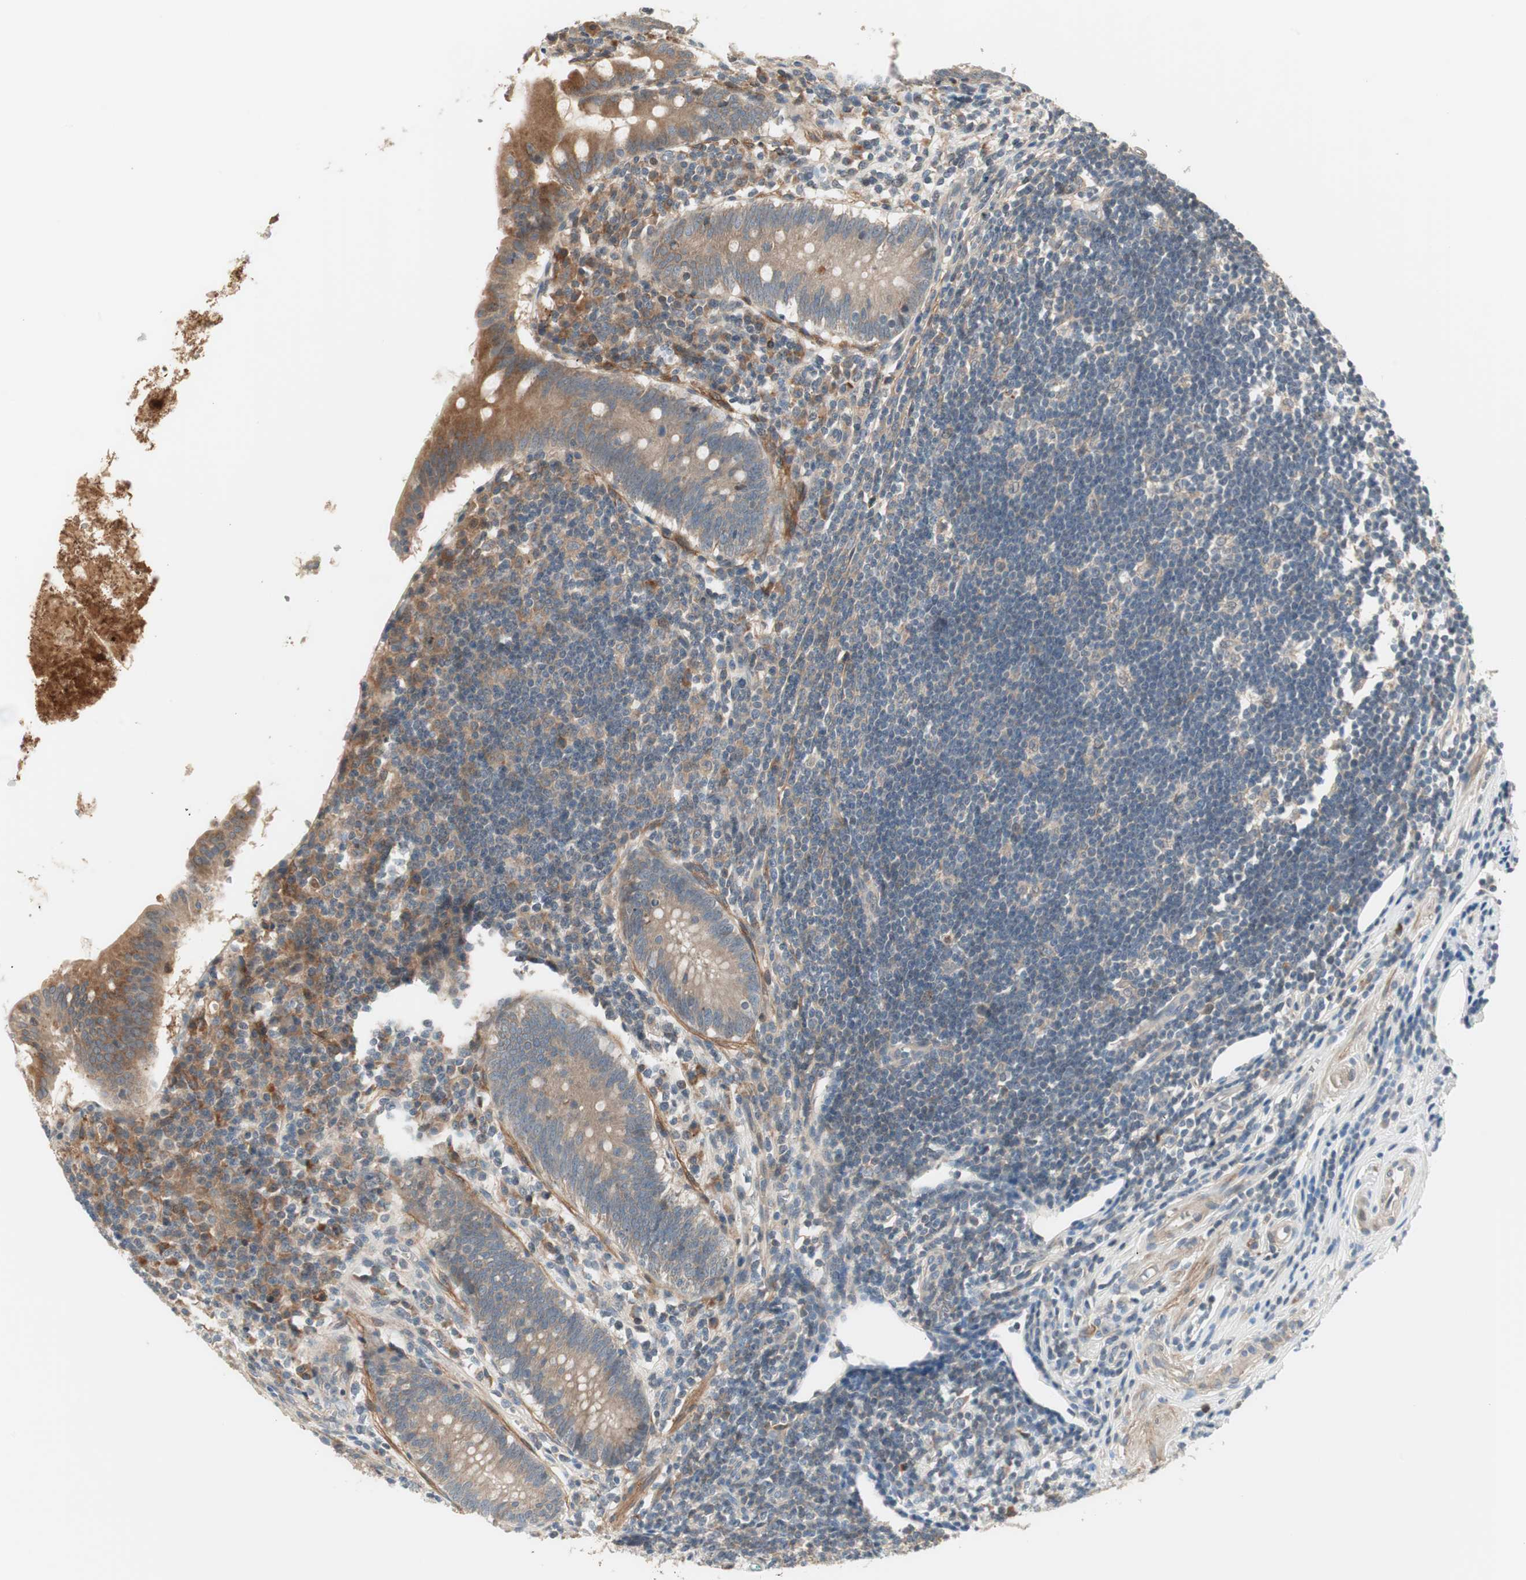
{"staining": {"intensity": "weak", "quantity": ">75%", "location": "cytoplasmic/membranous"}, "tissue": "appendix", "cell_type": "Glandular cells", "image_type": "normal", "snomed": [{"axis": "morphology", "description": "Normal tissue, NOS"}, {"axis": "topography", "description": "Appendix"}], "caption": "There is low levels of weak cytoplasmic/membranous positivity in glandular cells of normal appendix, as demonstrated by immunohistochemical staining (brown color).", "gene": "SFRP1", "patient": {"sex": "female", "age": 50}}